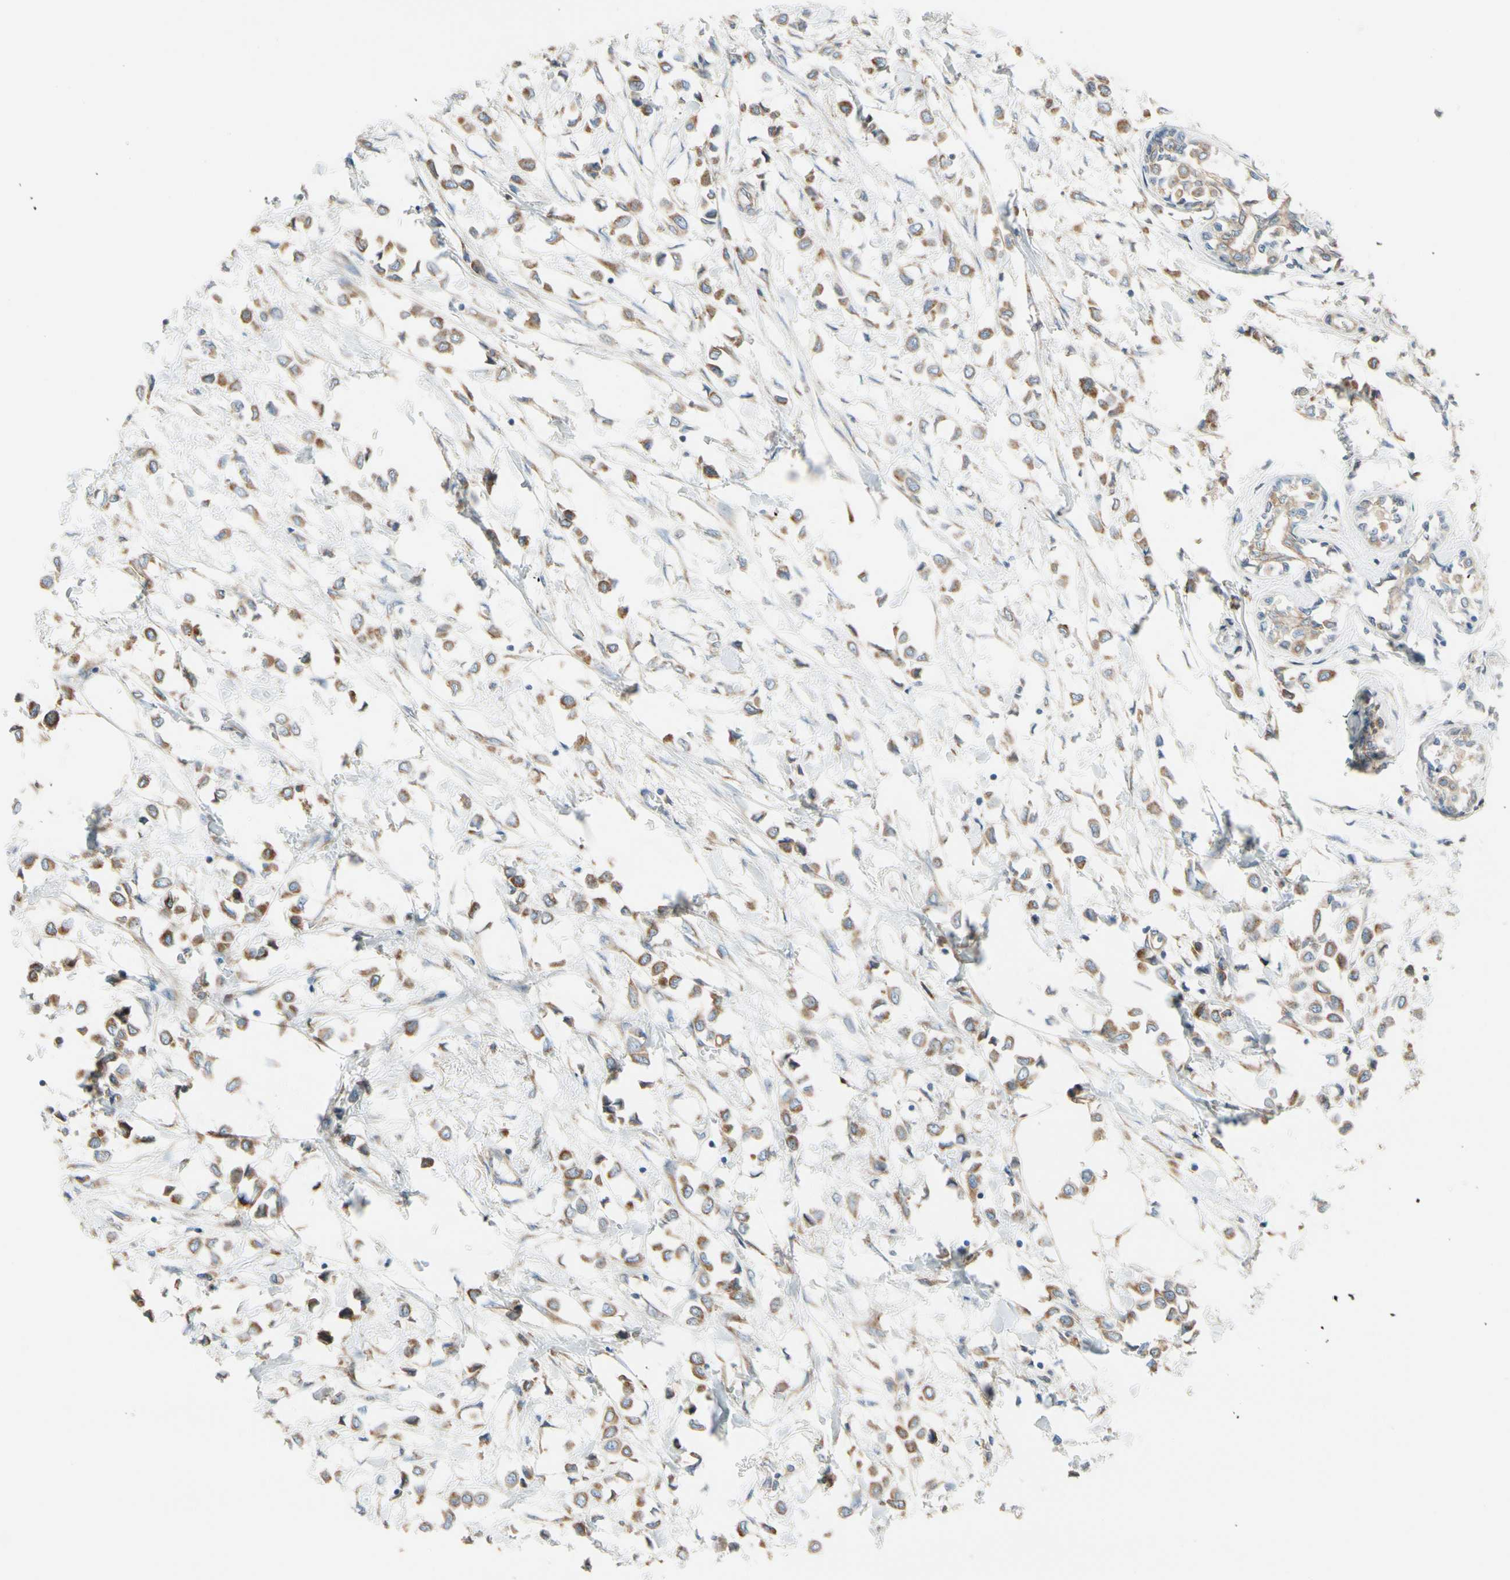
{"staining": {"intensity": "moderate", "quantity": ">75%", "location": "cytoplasmic/membranous"}, "tissue": "breast cancer", "cell_type": "Tumor cells", "image_type": "cancer", "snomed": [{"axis": "morphology", "description": "Lobular carcinoma"}, {"axis": "topography", "description": "Breast"}], "caption": "A medium amount of moderate cytoplasmic/membranous positivity is appreciated in about >75% of tumor cells in breast cancer tissue. The protein is stained brown, and the nuclei are stained in blue (DAB IHC with brightfield microscopy, high magnification).", "gene": "CLCC1", "patient": {"sex": "female", "age": 51}}